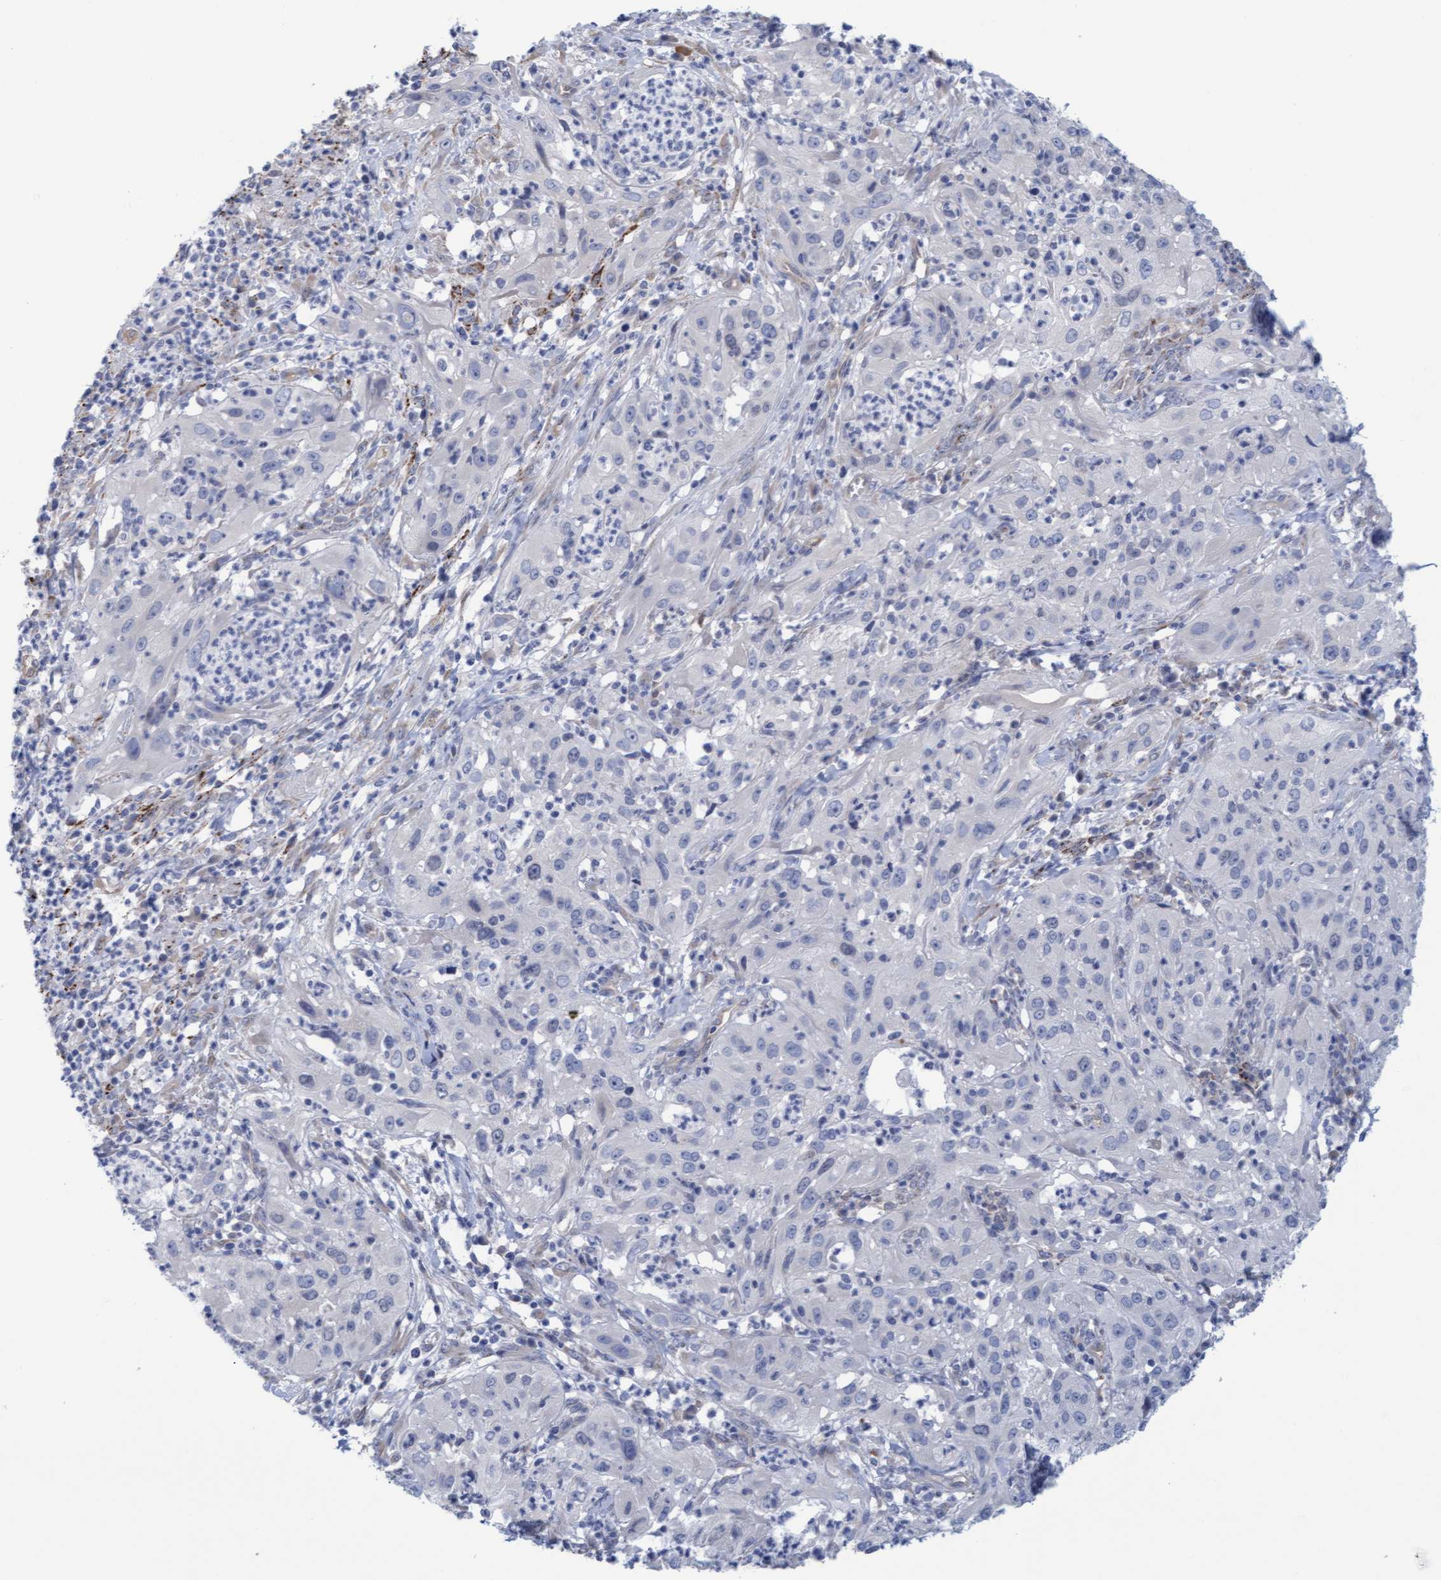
{"staining": {"intensity": "negative", "quantity": "none", "location": "none"}, "tissue": "cervical cancer", "cell_type": "Tumor cells", "image_type": "cancer", "snomed": [{"axis": "morphology", "description": "Squamous cell carcinoma, NOS"}, {"axis": "topography", "description": "Cervix"}], "caption": "The photomicrograph displays no staining of tumor cells in cervical squamous cell carcinoma.", "gene": "STXBP1", "patient": {"sex": "female", "age": 32}}